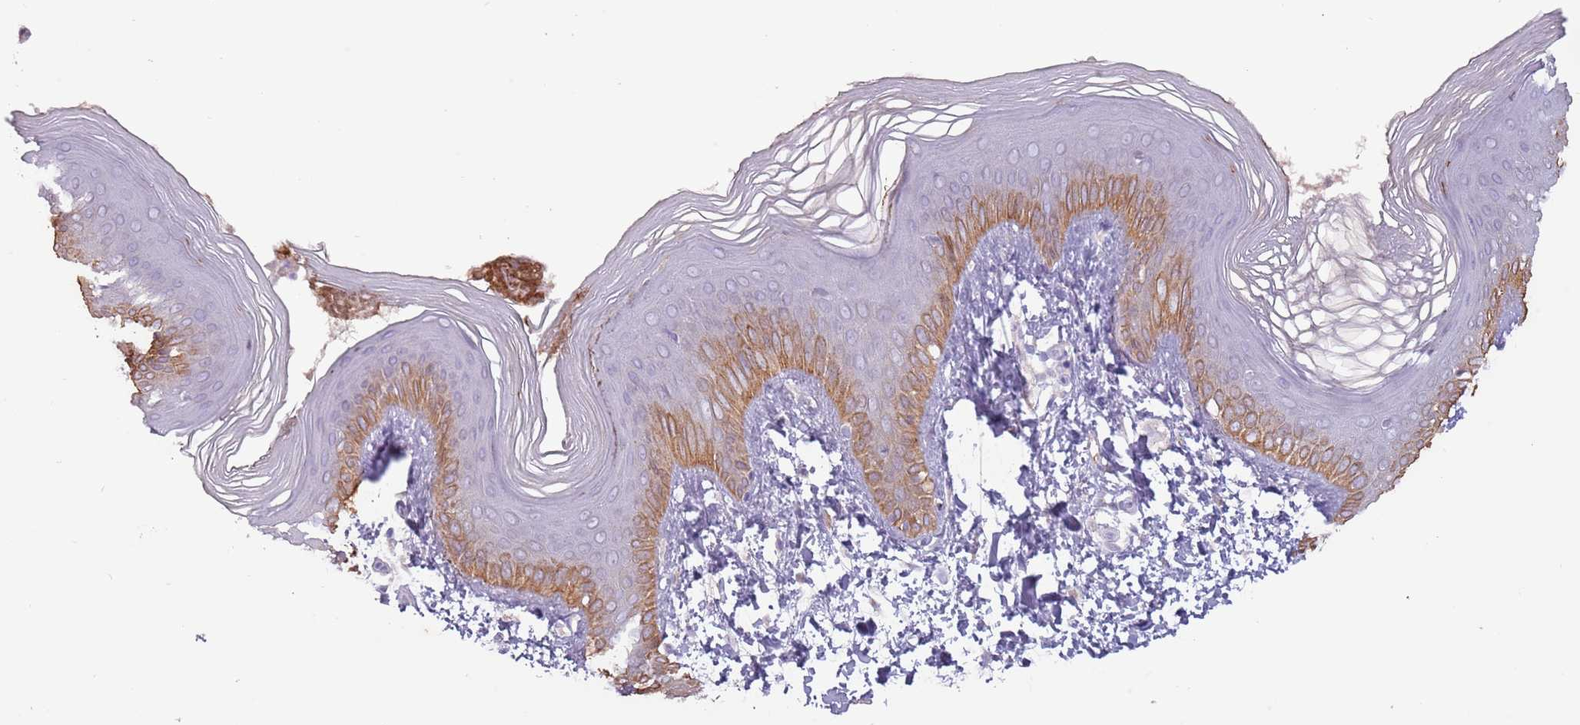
{"staining": {"intensity": "moderate", "quantity": "25%-75%", "location": "cytoplasmic/membranous"}, "tissue": "skin", "cell_type": "Epidermal cells", "image_type": "normal", "snomed": [{"axis": "morphology", "description": "Normal tissue, NOS"}, {"axis": "topography", "description": "Anal"}], "caption": "Protein analysis of unremarkable skin shows moderate cytoplasmic/membranous staining in approximately 25%-75% of epidermal cells.", "gene": "SYS1", "patient": {"sex": "female", "age": 40}}